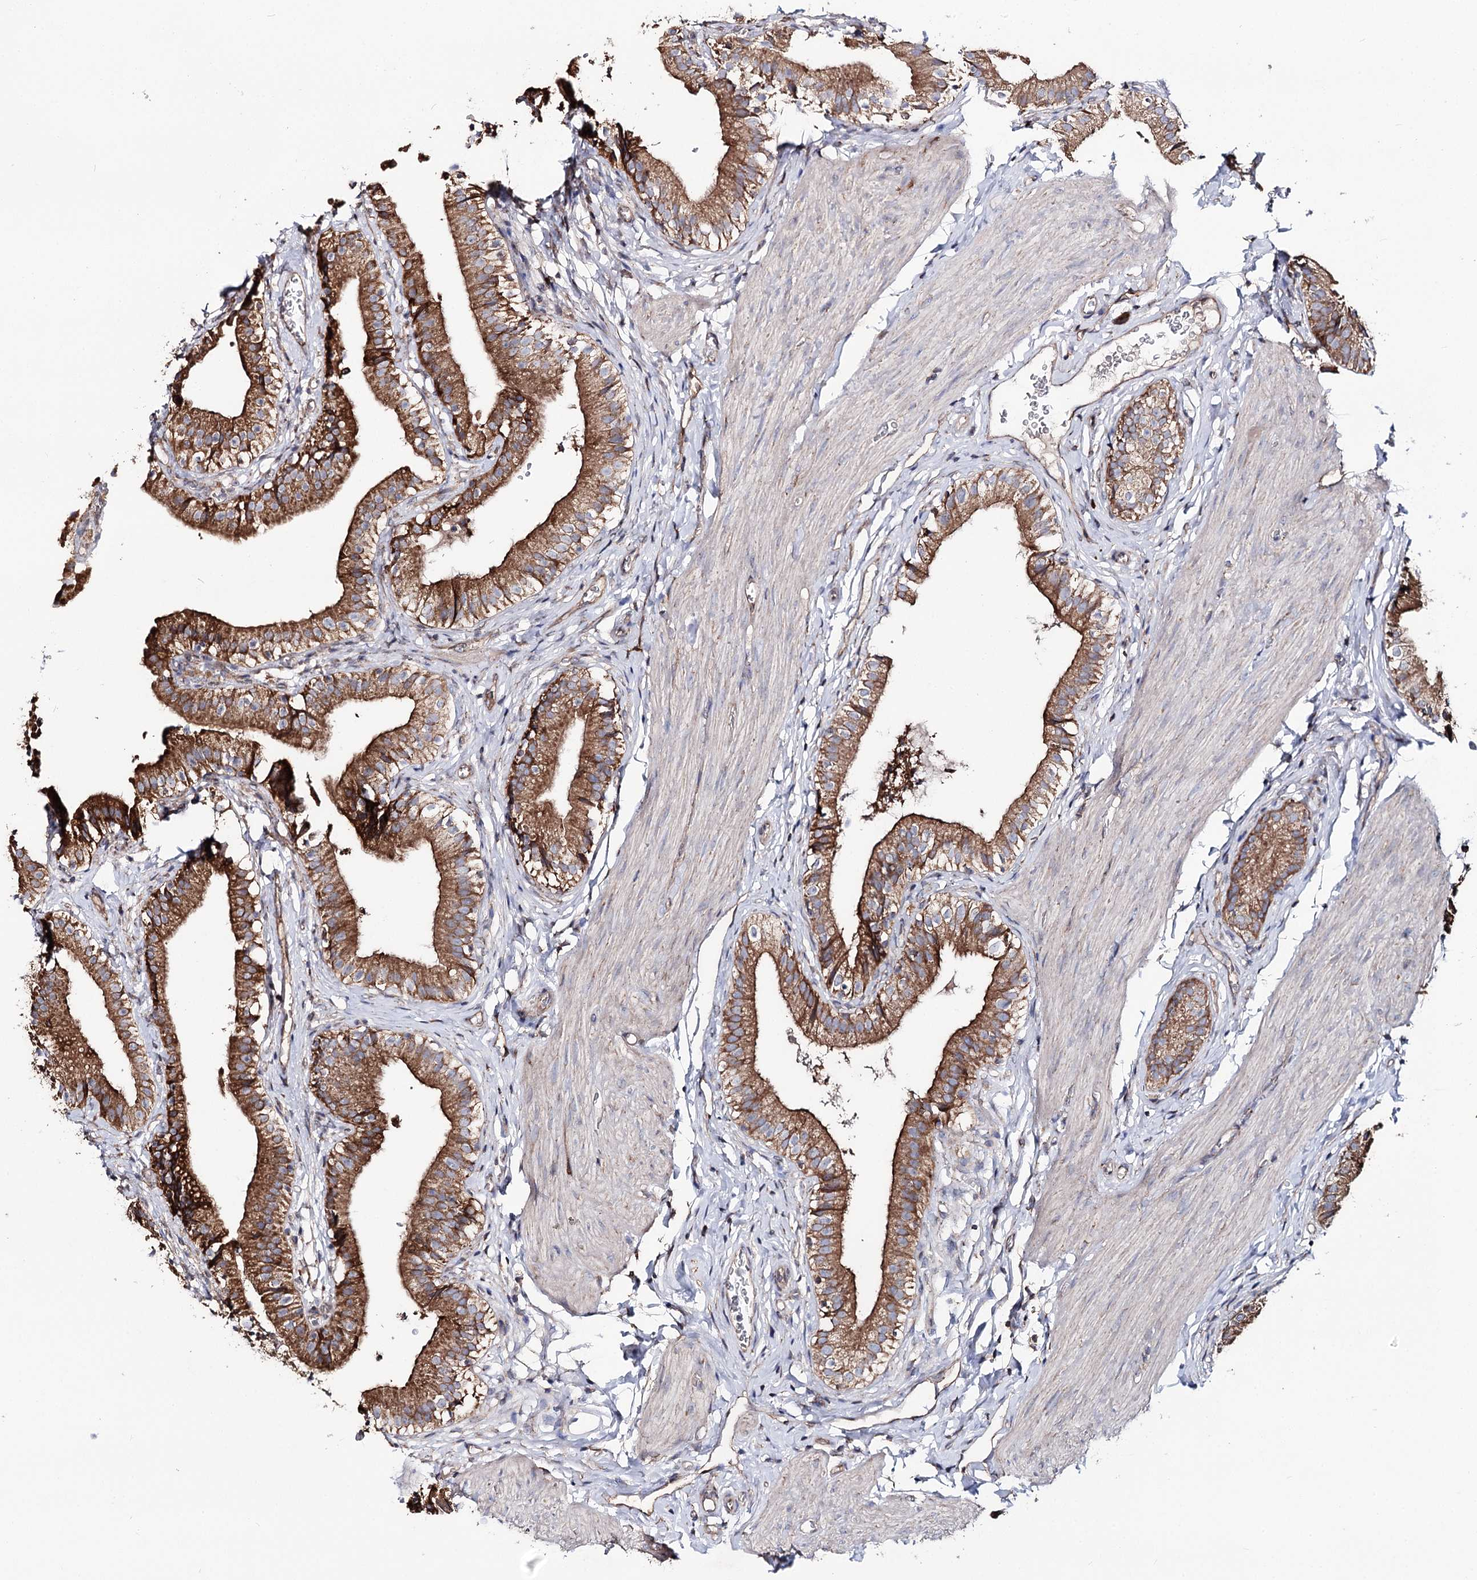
{"staining": {"intensity": "strong", "quantity": ">75%", "location": "cytoplasmic/membranous"}, "tissue": "gallbladder", "cell_type": "Glandular cells", "image_type": "normal", "snomed": [{"axis": "morphology", "description": "Normal tissue, NOS"}, {"axis": "topography", "description": "Gallbladder"}], "caption": "Strong cytoplasmic/membranous expression is present in approximately >75% of glandular cells in normal gallbladder.", "gene": "MSANTD2", "patient": {"sex": "female", "age": 47}}